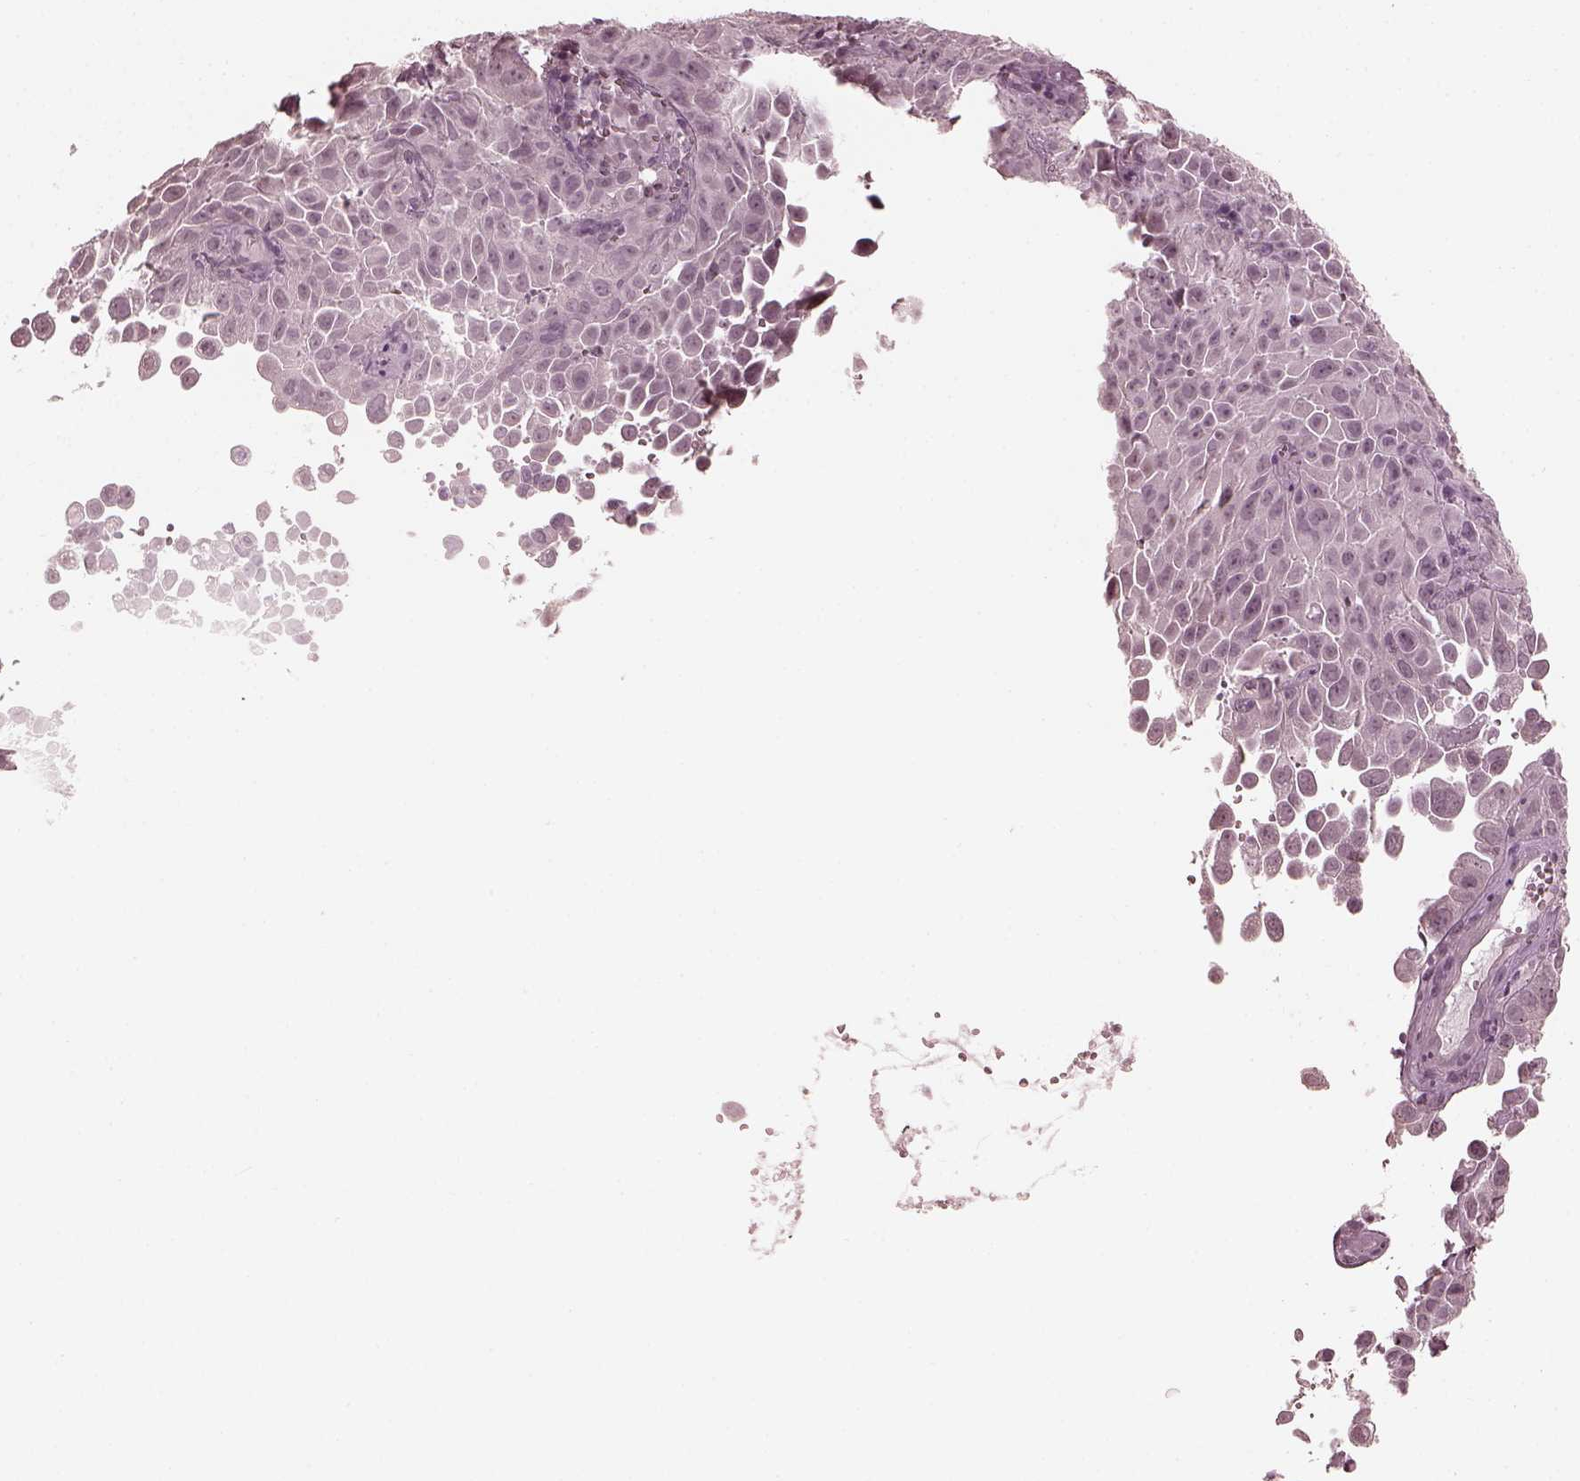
{"staining": {"intensity": "negative", "quantity": "none", "location": "none"}, "tissue": "cervical cancer", "cell_type": "Tumor cells", "image_type": "cancer", "snomed": [{"axis": "morphology", "description": "Squamous cell carcinoma, NOS"}, {"axis": "topography", "description": "Cervix"}], "caption": "Tumor cells are negative for brown protein staining in cervical cancer. (DAB IHC visualized using brightfield microscopy, high magnification).", "gene": "OPTC", "patient": {"sex": "female", "age": 55}}